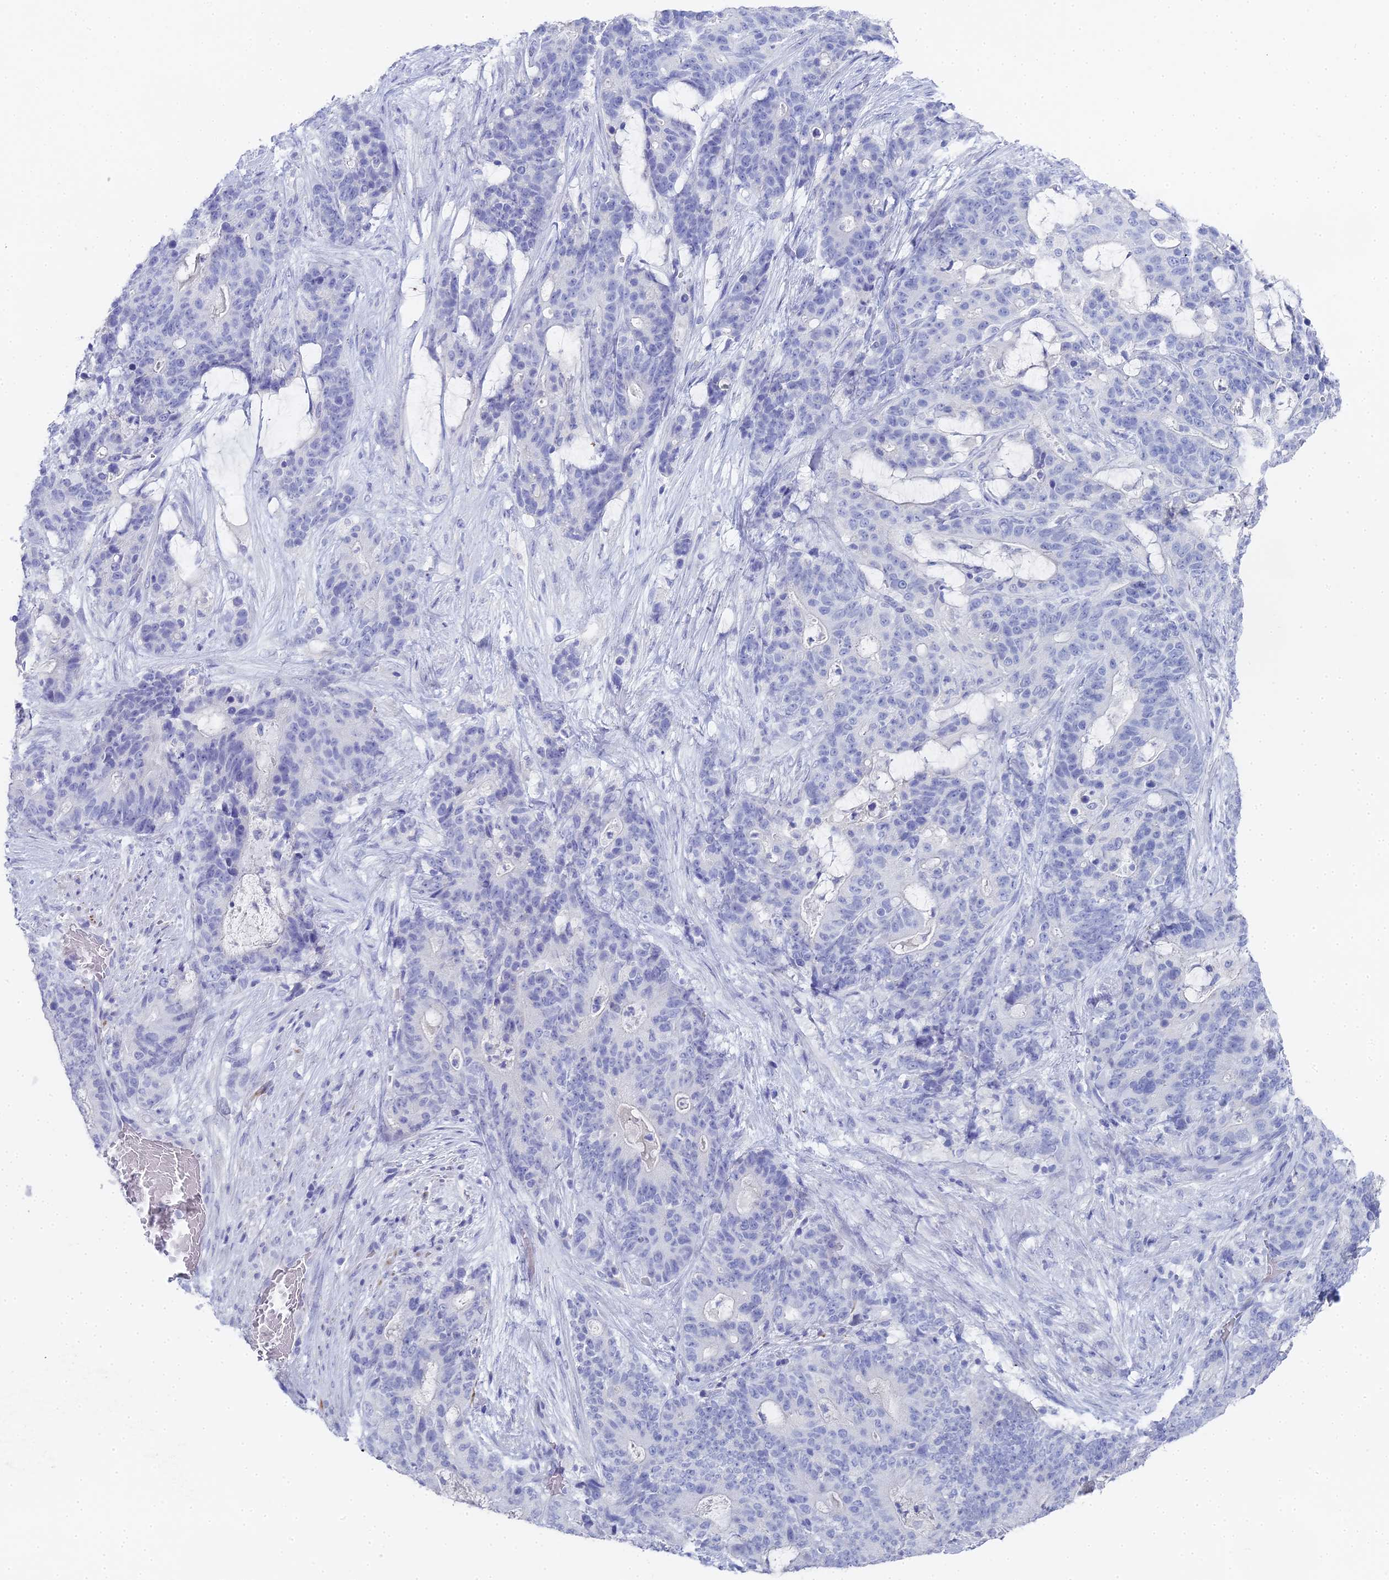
{"staining": {"intensity": "negative", "quantity": "none", "location": "none"}, "tissue": "stomach cancer", "cell_type": "Tumor cells", "image_type": "cancer", "snomed": [{"axis": "morphology", "description": "Normal tissue, NOS"}, {"axis": "morphology", "description": "Adenocarcinoma, NOS"}, {"axis": "topography", "description": "Stomach"}], "caption": "Adenocarcinoma (stomach) was stained to show a protein in brown. There is no significant positivity in tumor cells. (Brightfield microscopy of DAB (3,3'-diaminobenzidine) immunohistochemistry (IHC) at high magnification).", "gene": "ALPP", "patient": {"sex": "female", "age": 64}}